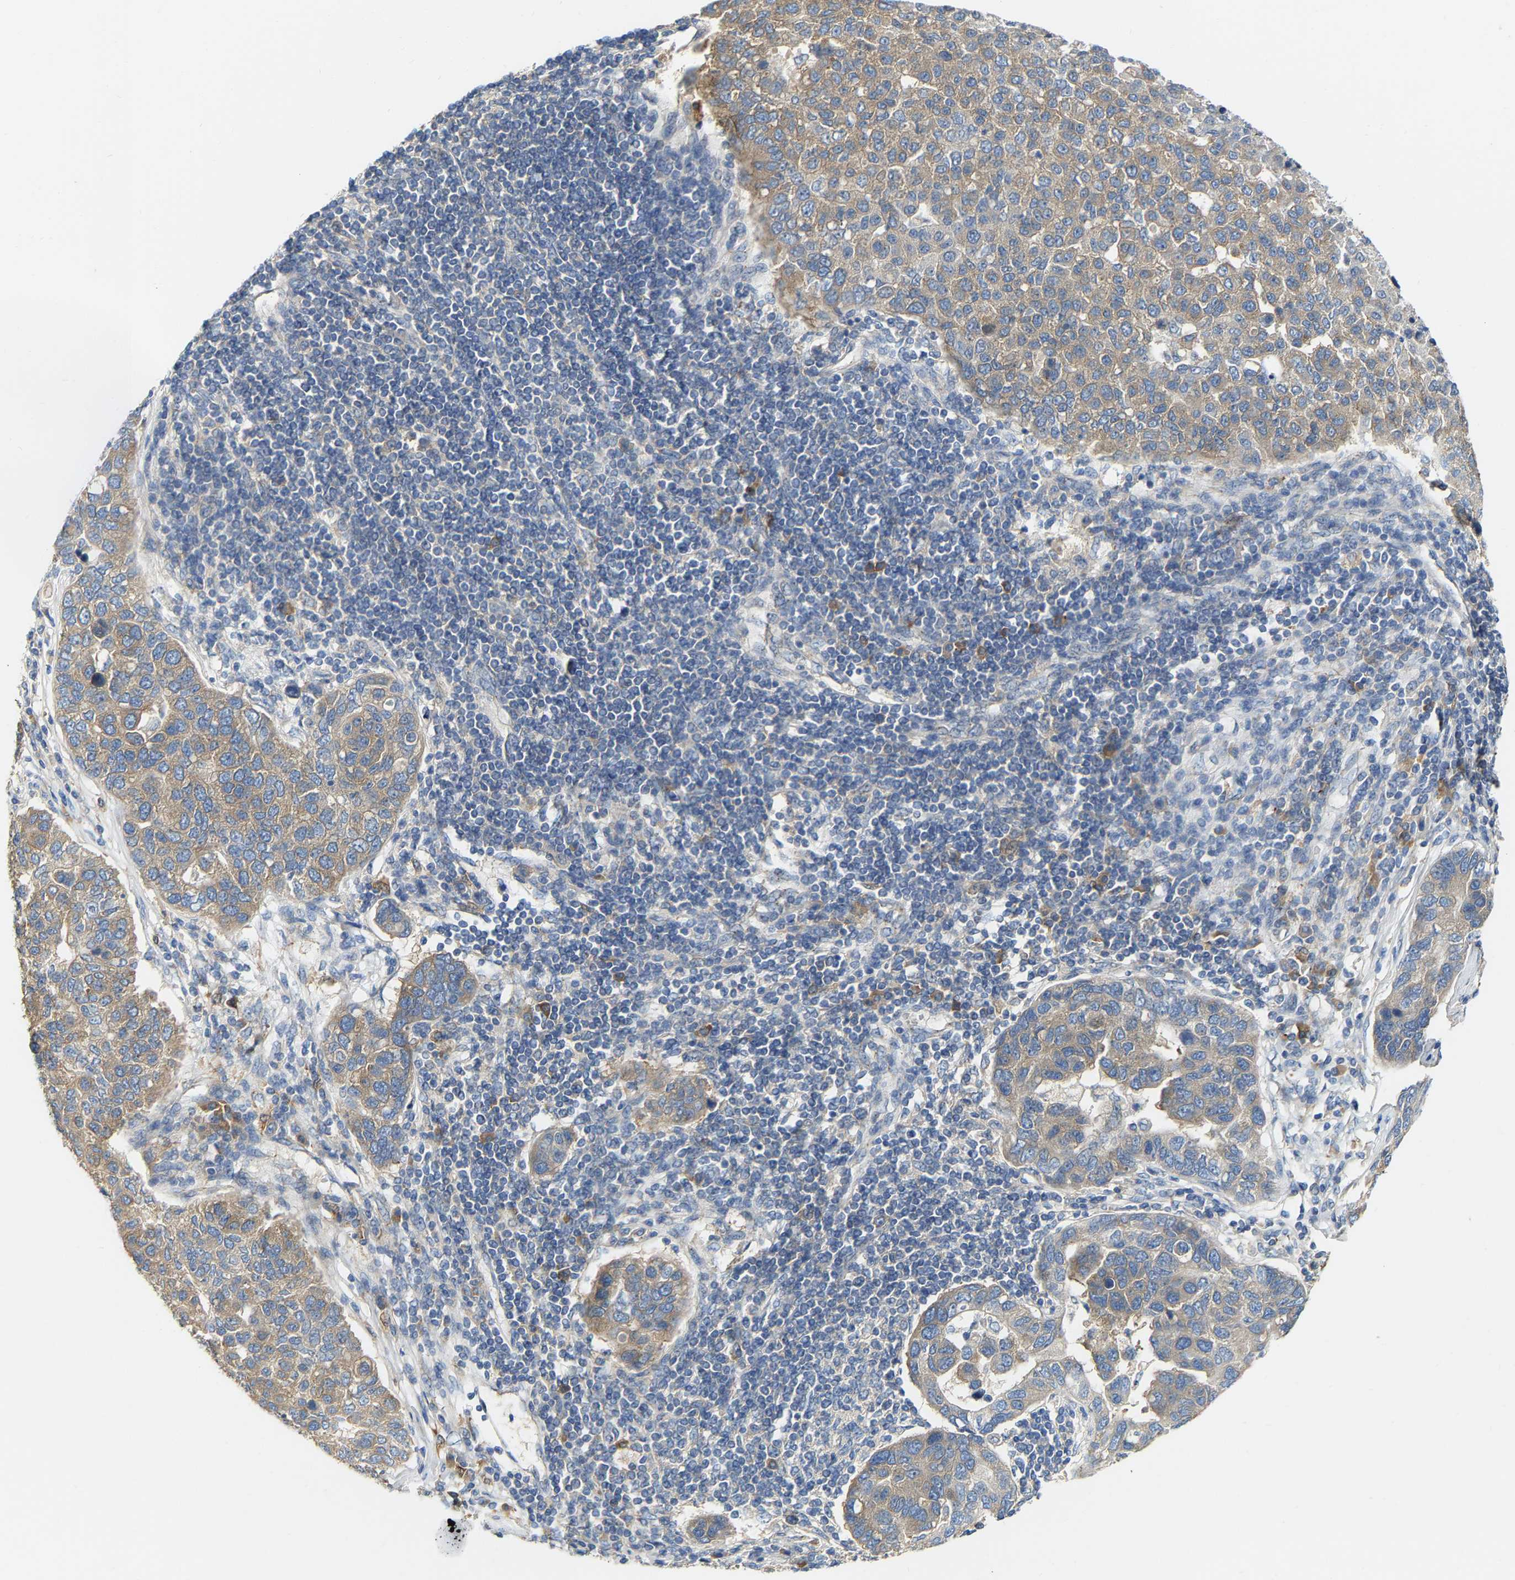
{"staining": {"intensity": "weak", "quantity": ">75%", "location": "cytoplasmic/membranous"}, "tissue": "pancreatic cancer", "cell_type": "Tumor cells", "image_type": "cancer", "snomed": [{"axis": "morphology", "description": "Adenocarcinoma, NOS"}, {"axis": "topography", "description": "Pancreas"}], "caption": "Human adenocarcinoma (pancreatic) stained with a protein marker exhibits weak staining in tumor cells.", "gene": "PCNT", "patient": {"sex": "female", "age": 61}}